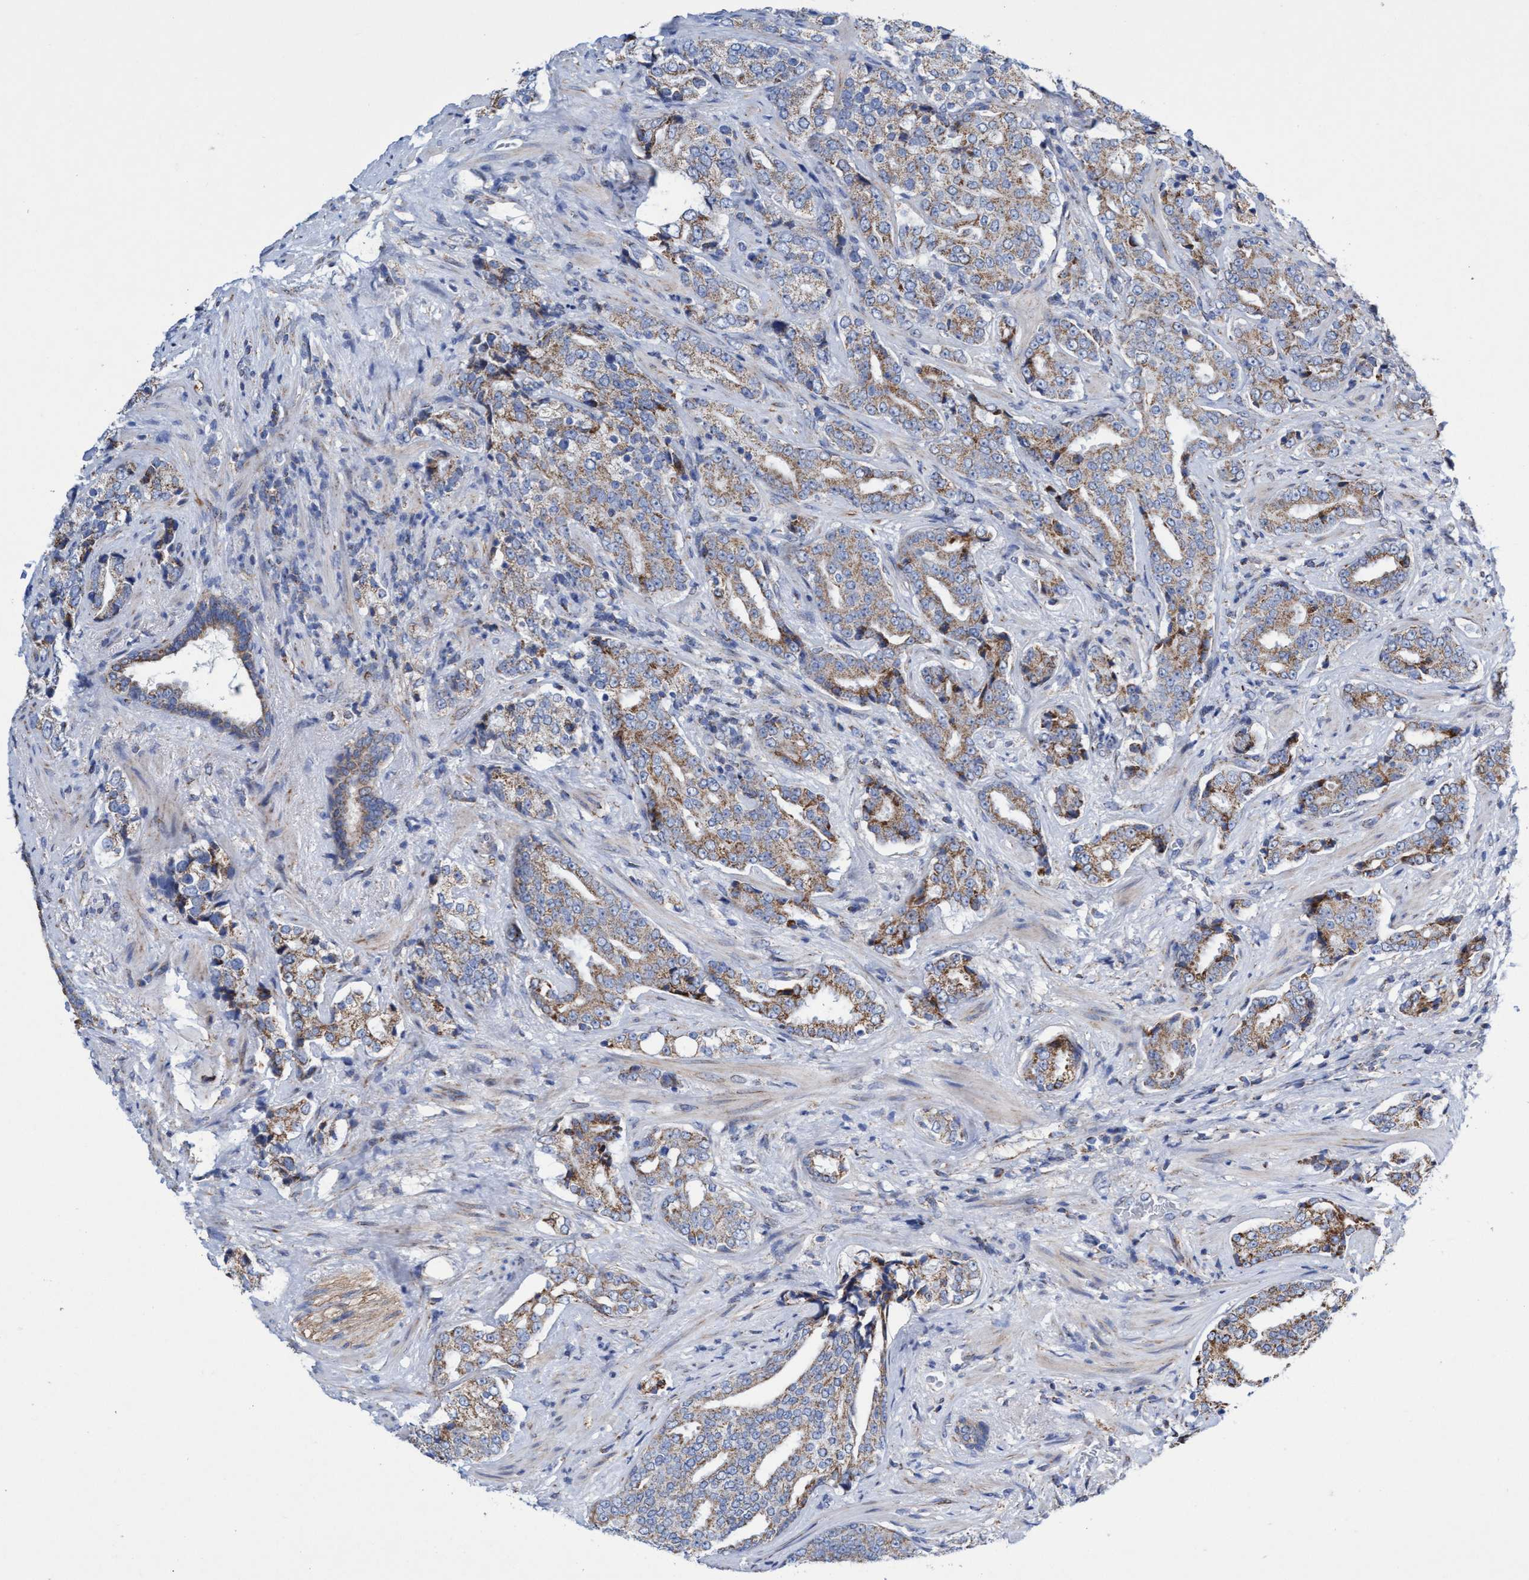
{"staining": {"intensity": "moderate", "quantity": "25%-75%", "location": "cytoplasmic/membranous"}, "tissue": "prostate cancer", "cell_type": "Tumor cells", "image_type": "cancer", "snomed": [{"axis": "morphology", "description": "Adenocarcinoma, High grade"}, {"axis": "topography", "description": "Prostate"}], "caption": "Immunohistochemistry image of neoplastic tissue: human prostate high-grade adenocarcinoma stained using immunohistochemistry (IHC) demonstrates medium levels of moderate protein expression localized specifically in the cytoplasmic/membranous of tumor cells, appearing as a cytoplasmic/membranous brown color.", "gene": "ZNF750", "patient": {"sex": "male", "age": 71}}